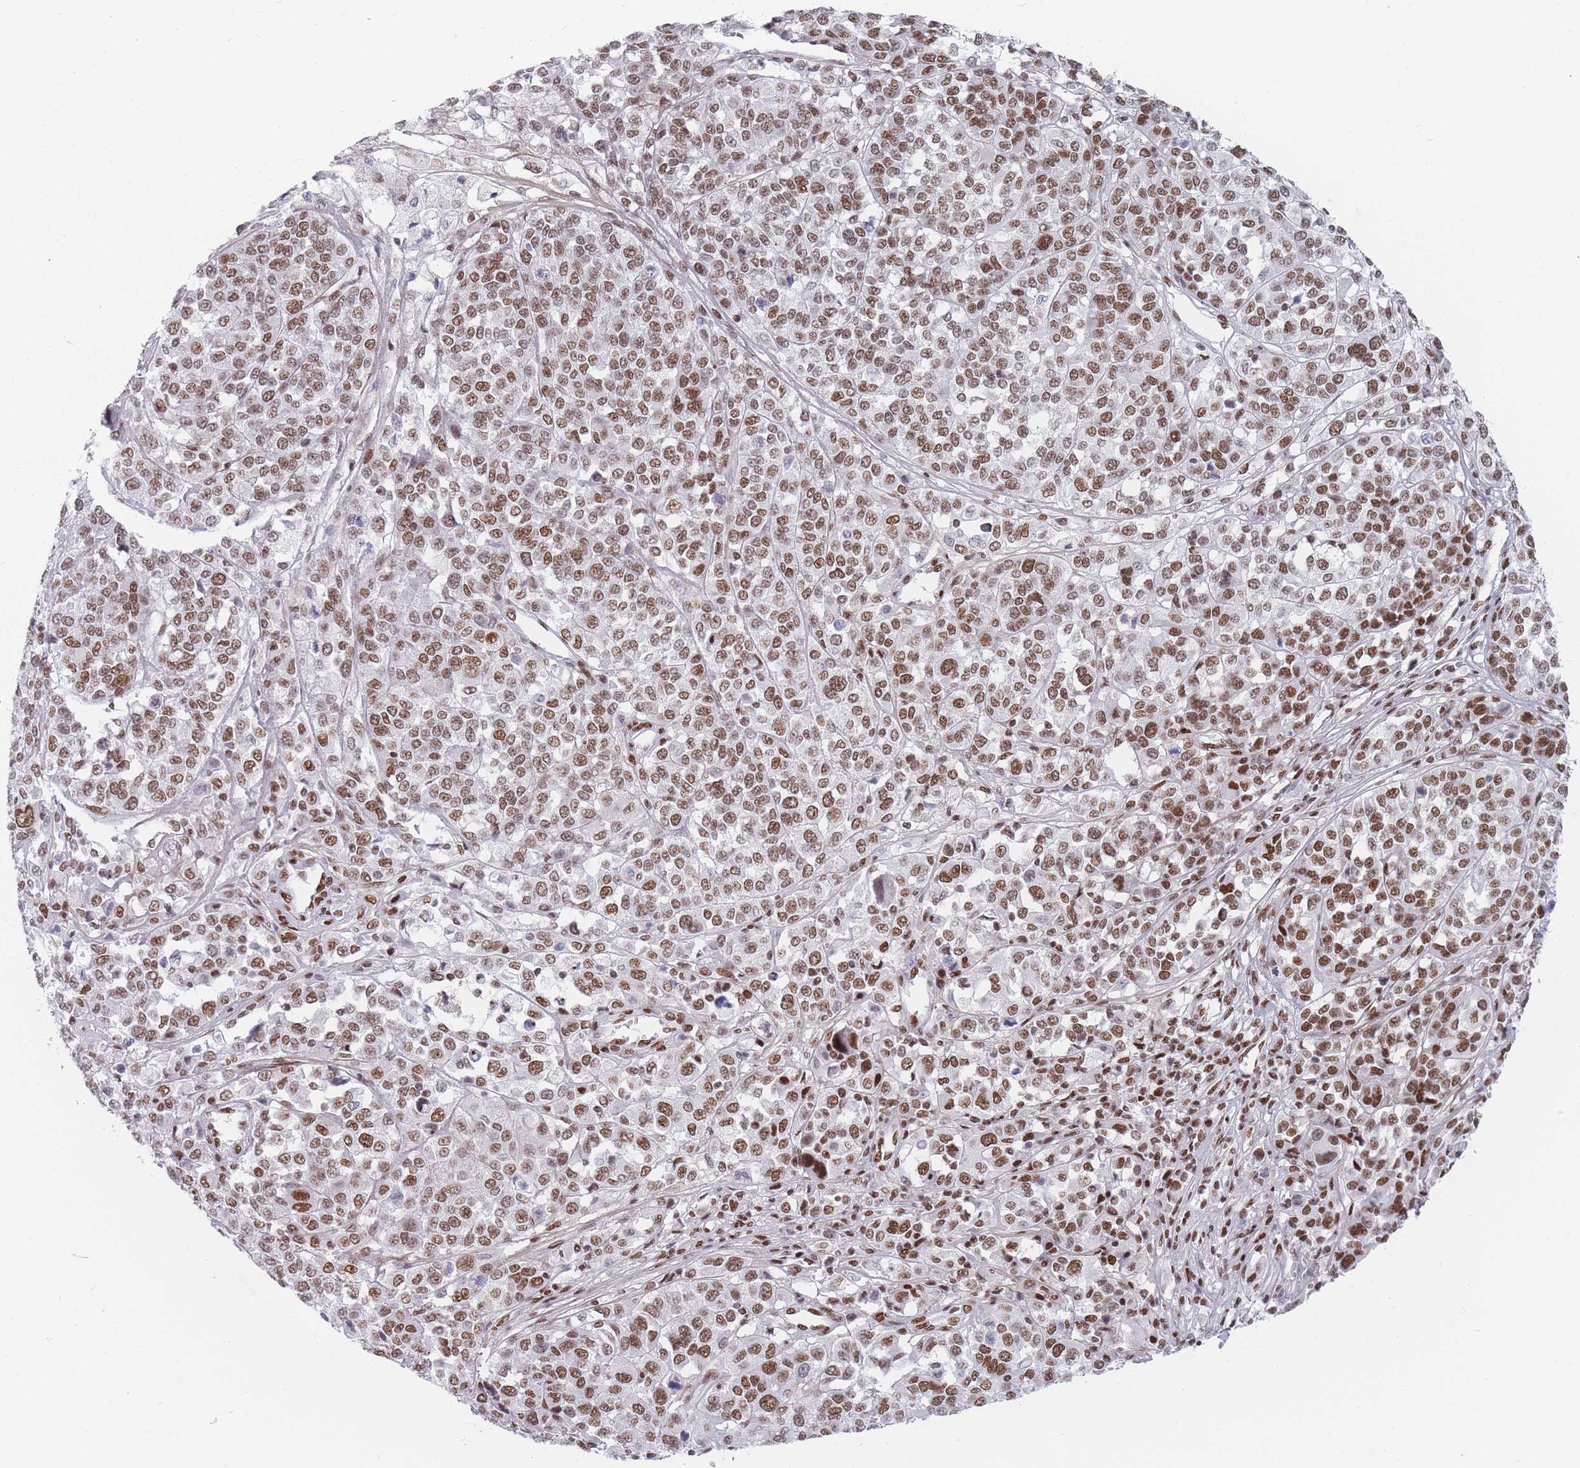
{"staining": {"intensity": "moderate", "quantity": ">75%", "location": "nuclear"}, "tissue": "melanoma", "cell_type": "Tumor cells", "image_type": "cancer", "snomed": [{"axis": "morphology", "description": "Malignant melanoma, Metastatic site"}, {"axis": "topography", "description": "Lymph node"}], "caption": "Immunohistochemistry micrograph of neoplastic tissue: human malignant melanoma (metastatic site) stained using IHC reveals medium levels of moderate protein expression localized specifically in the nuclear of tumor cells, appearing as a nuclear brown color.", "gene": "SAFB2", "patient": {"sex": "male", "age": 44}}